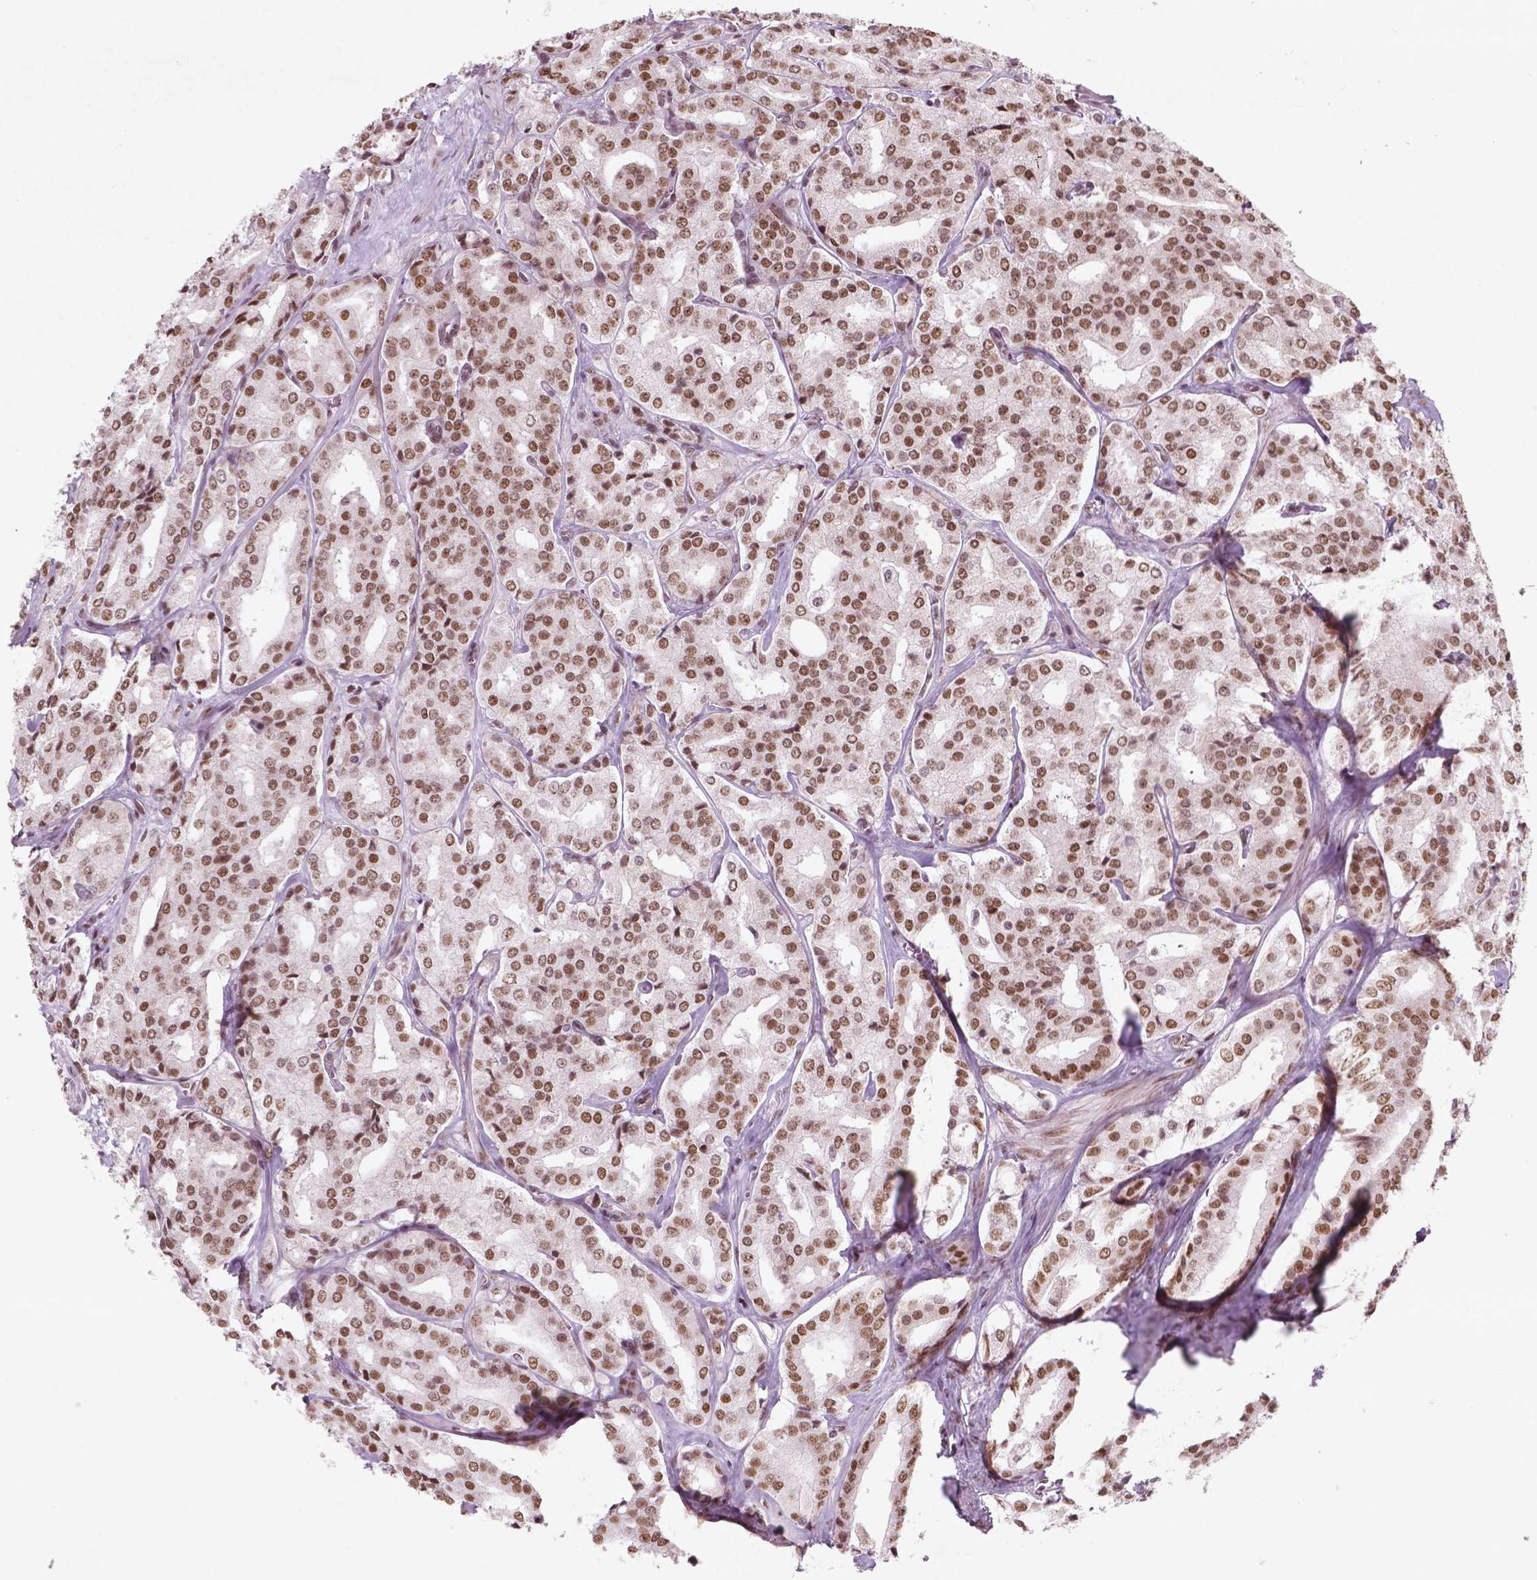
{"staining": {"intensity": "moderate", "quantity": ">75%", "location": "nuclear"}, "tissue": "prostate cancer", "cell_type": "Tumor cells", "image_type": "cancer", "snomed": [{"axis": "morphology", "description": "Adenocarcinoma, Low grade"}, {"axis": "topography", "description": "Prostate"}], "caption": "Moderate nuclear expression is appreciated in about >75% of tumor cells in prostate cancer (adenocarcinoma (low-grade)). The staining was performed using DAB, with brown indicating positive protein expression. Nuclei are stained blue with hematoxylin.", "gene": "HMG20B", "patient": {"sex": "male", "age": 56}}